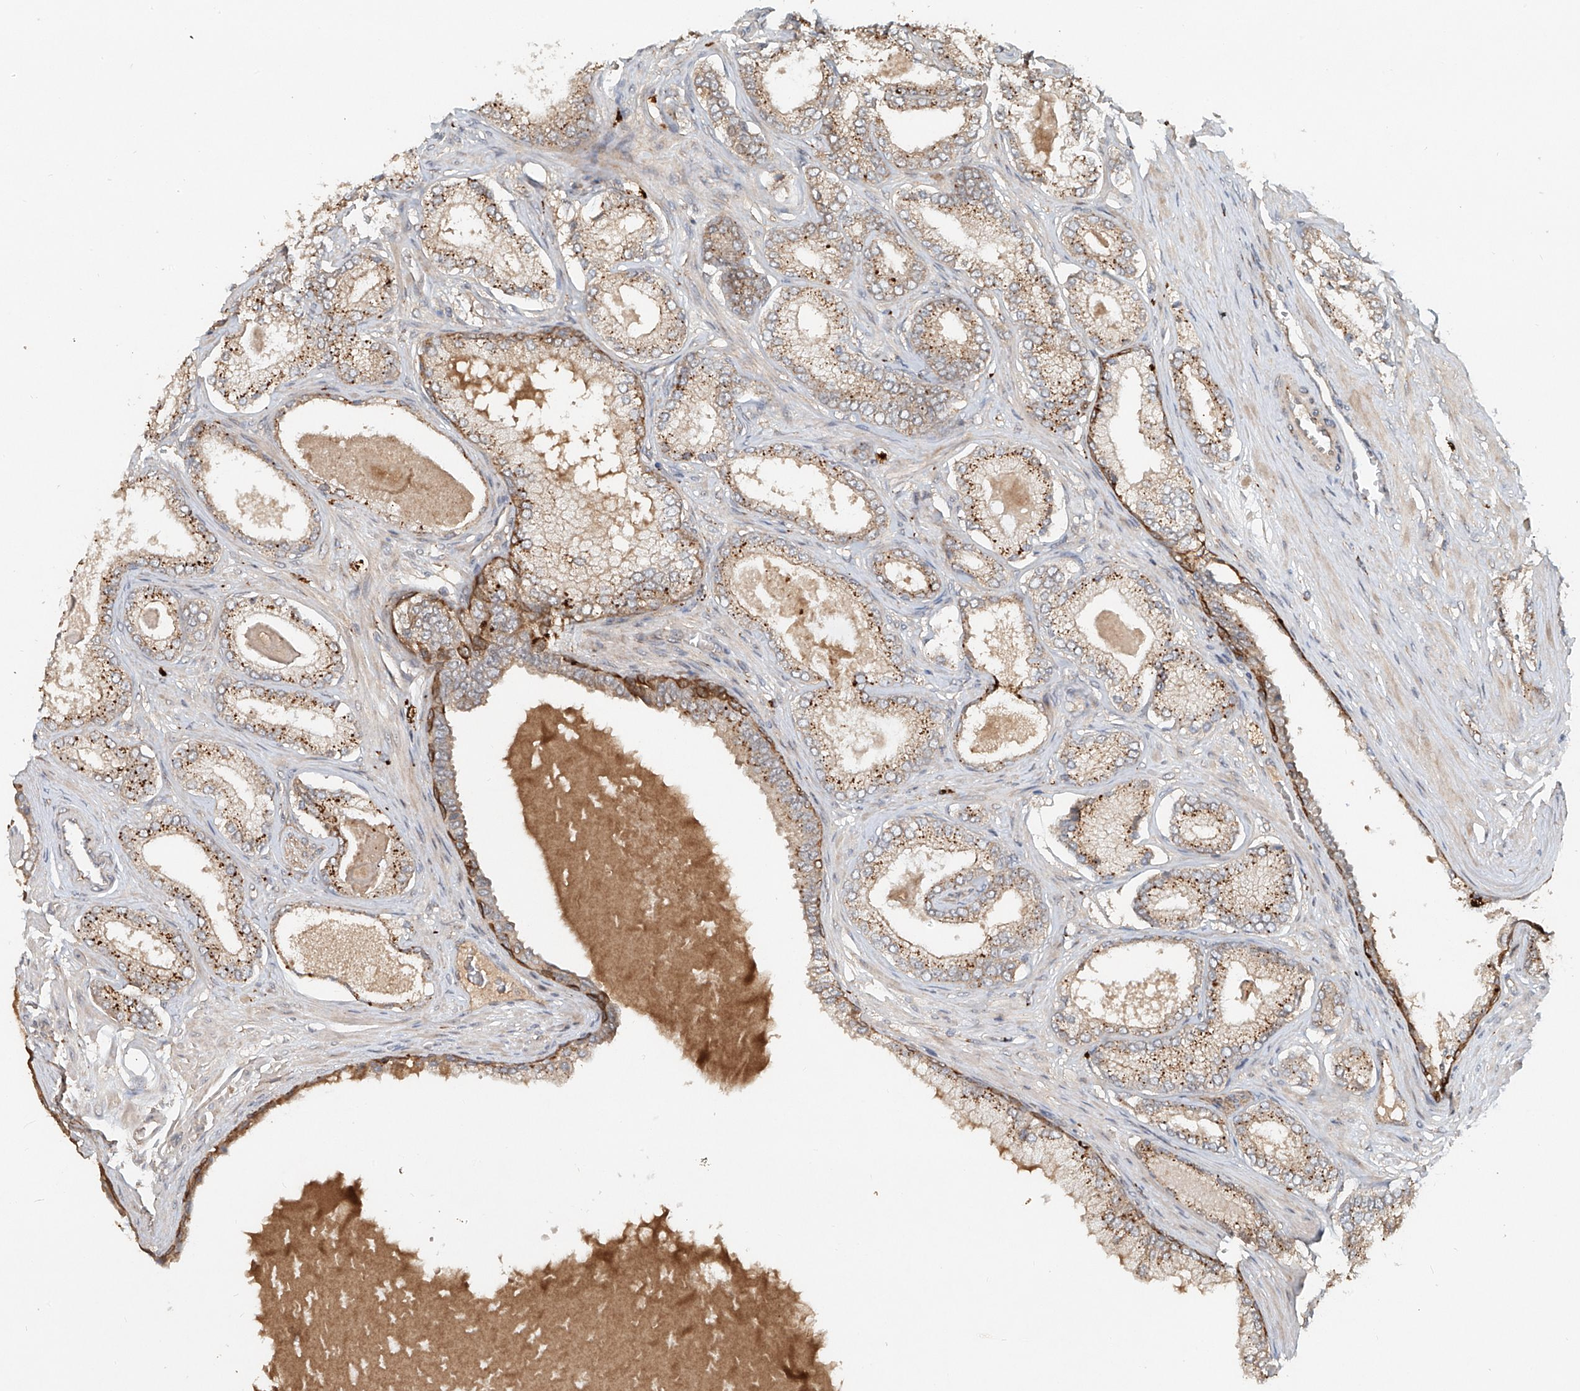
{"staining": {"intensity": "moderate", "quantity": "25%-75%", "location": "cytoplasmic/membranous"}, "tissue": "prostate cancer", "cell_type": "Tumor cells", "image_type": "cancer", "snomed": [{"axis": "morphology", "description": "Adenocarcinoma, Low grade"}, {"axis": "topography", "description": "Prostate"}], "caption": "Protein staining reveals moderate cytoplasmic/membranous staining in approximately 25%-75% of tumor cells in prostate cancer (low-grade adenocarcinoma).", "gene": "IER5", "patient": {"sex": "male", "age": 70}}